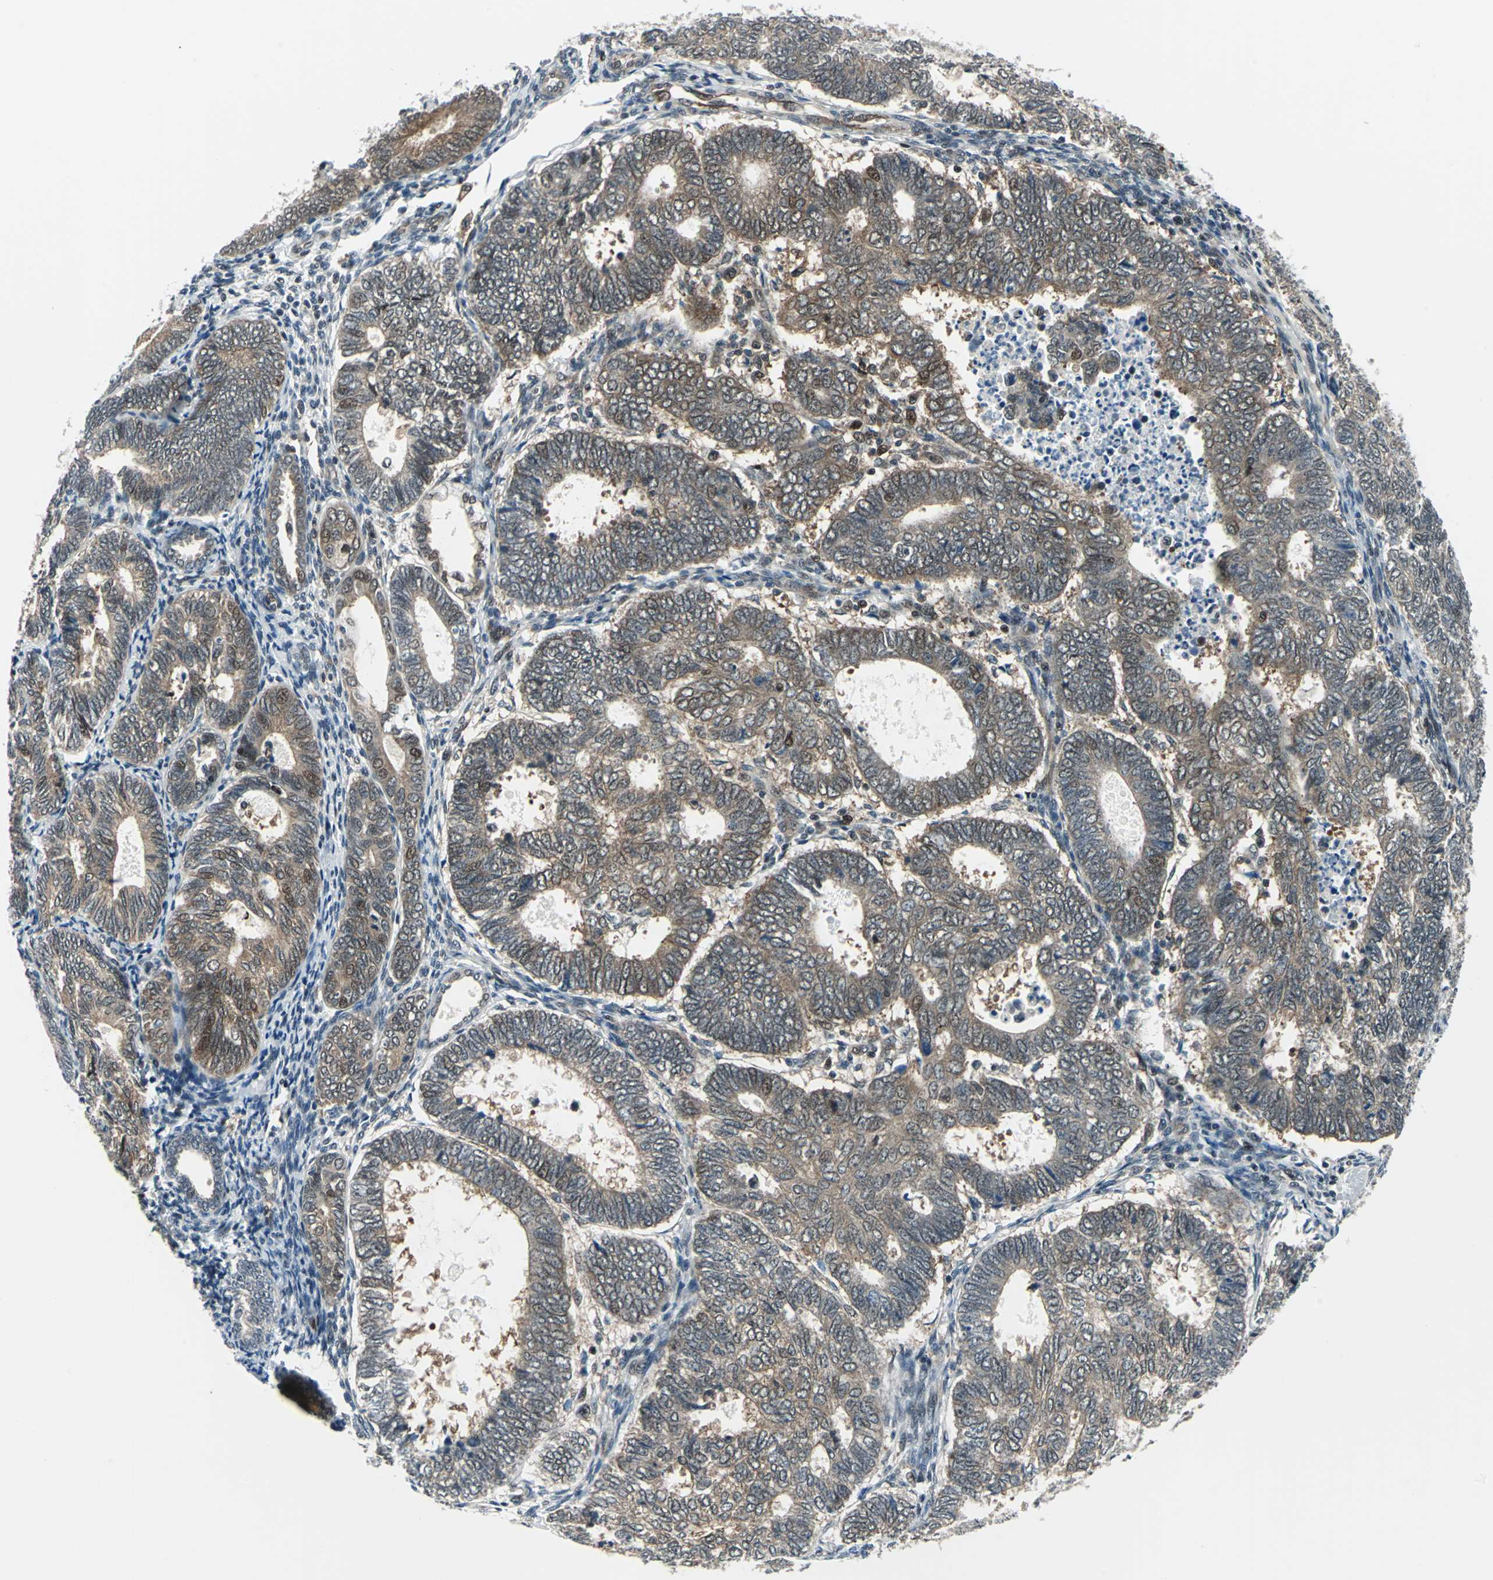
{"staining": {"intensity": "moderate", "quantity": ">75%", "location": "cytoplasmic/membranous,nuclear"}, "tissue": "endometrial cancer", "cell_type": "Tumor cells", "image_type": "cancer", "snomed": [{"axis": "morphology", "description": "Adenocarcinoma, NOS"}, {"axis": "topography", "description": "Uterus"}], "caption": "Immunohistochemistry of endometrial cancer shows medium levels of moderate cytoplasmic/membranous and nuclear positivity in about >75% of tumor cells.", "gene": "POLR3K", "patient": {"sex": "female", "age": 60}}